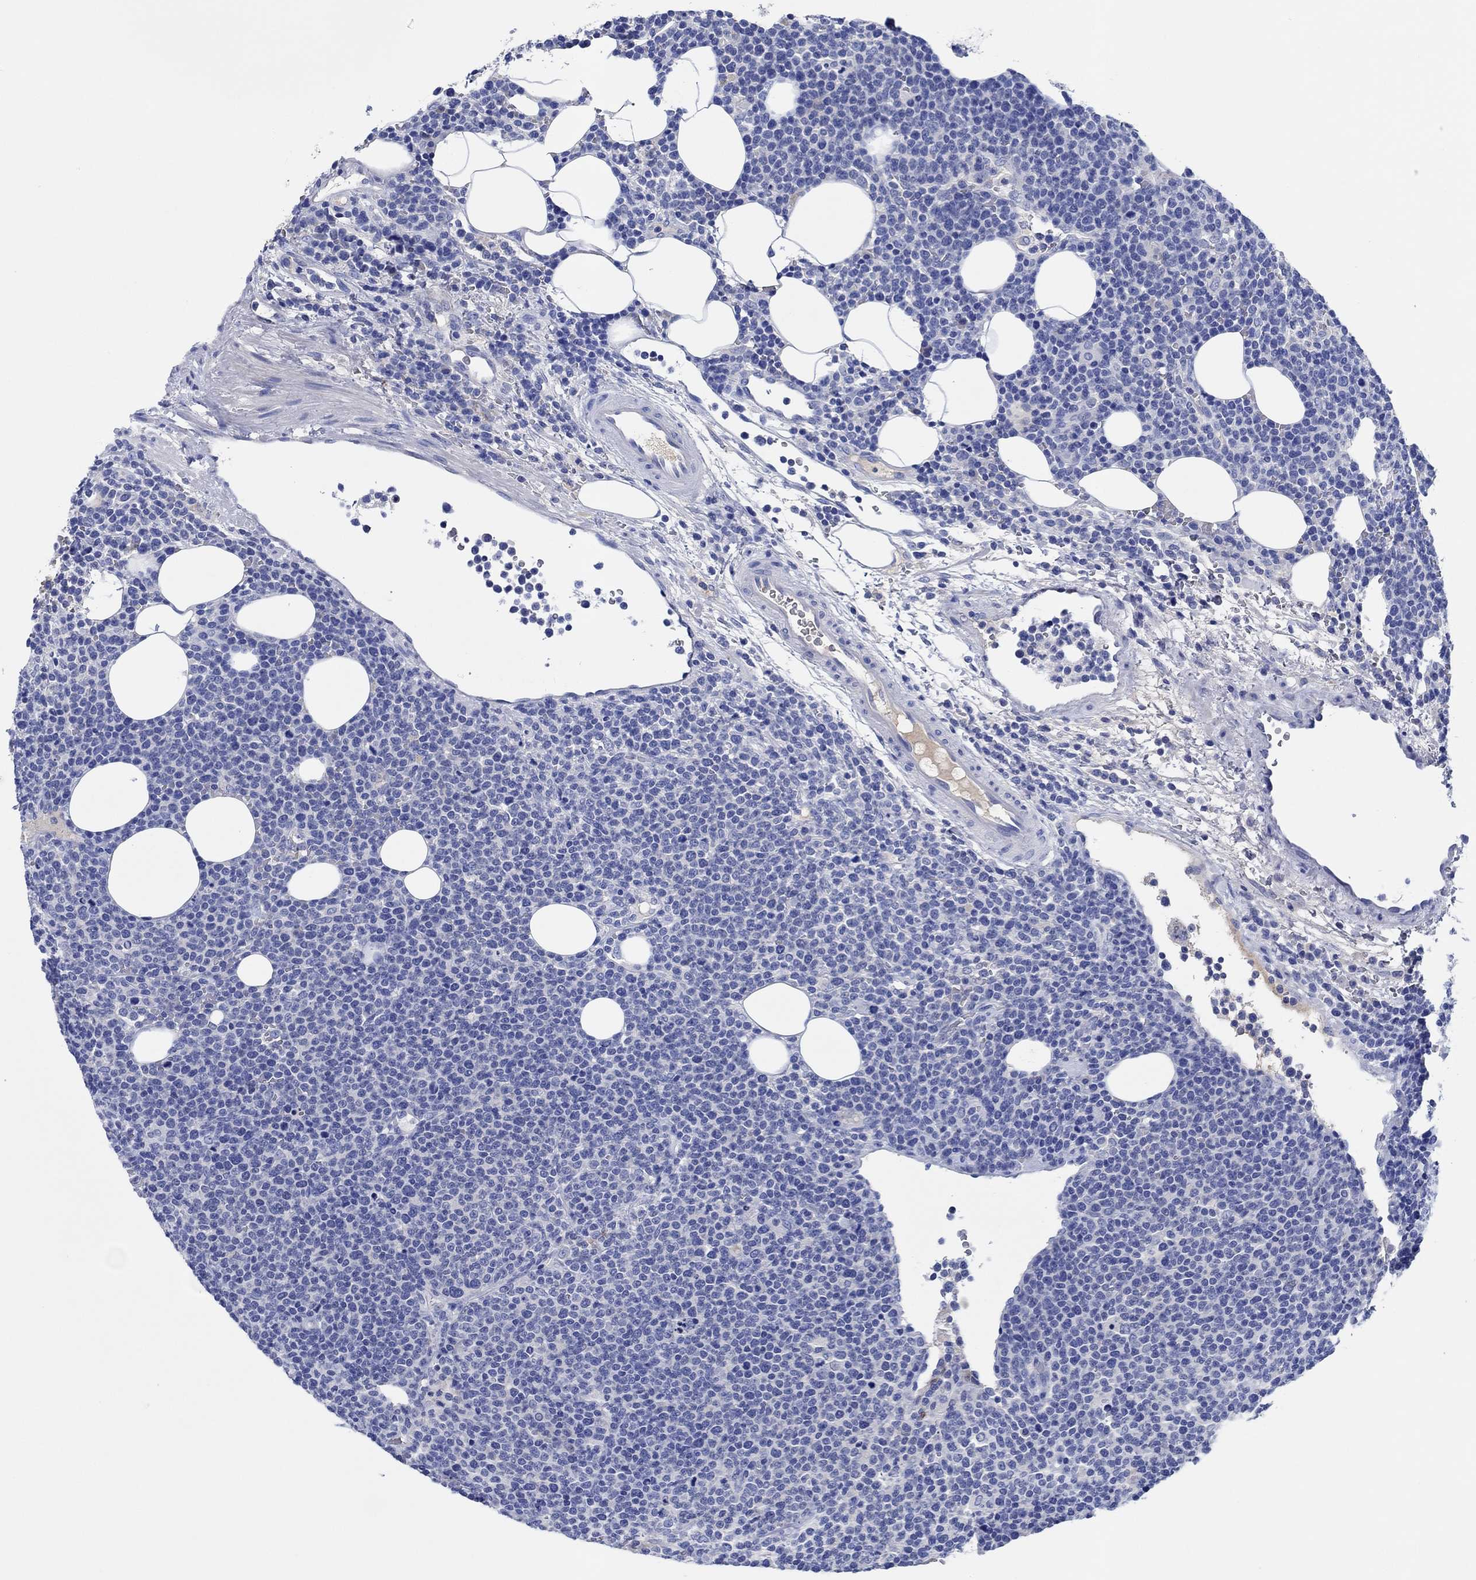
{"staining": {"intensity": "negative", "quantity": "none", "location": "none"}, "tissue": "lymphoma", "cell_type": "Tumor cells", "image_type": "cancer", "snomed": [{"axis": "morphology", "description": "Malignant lymphoma, non-Hodgkin's type, High grade"}, {"axis": "topography", "description": "Lymph node"}], "caption": "A photomicrograph of lymphoma stained for a protein demonstrates no brown staining in tumor cells. (Immunohistochemistry, brightfield microscopy, high magnification).", "gene": "CPNE6", "patient": {"sex": "male", "age": 61}}